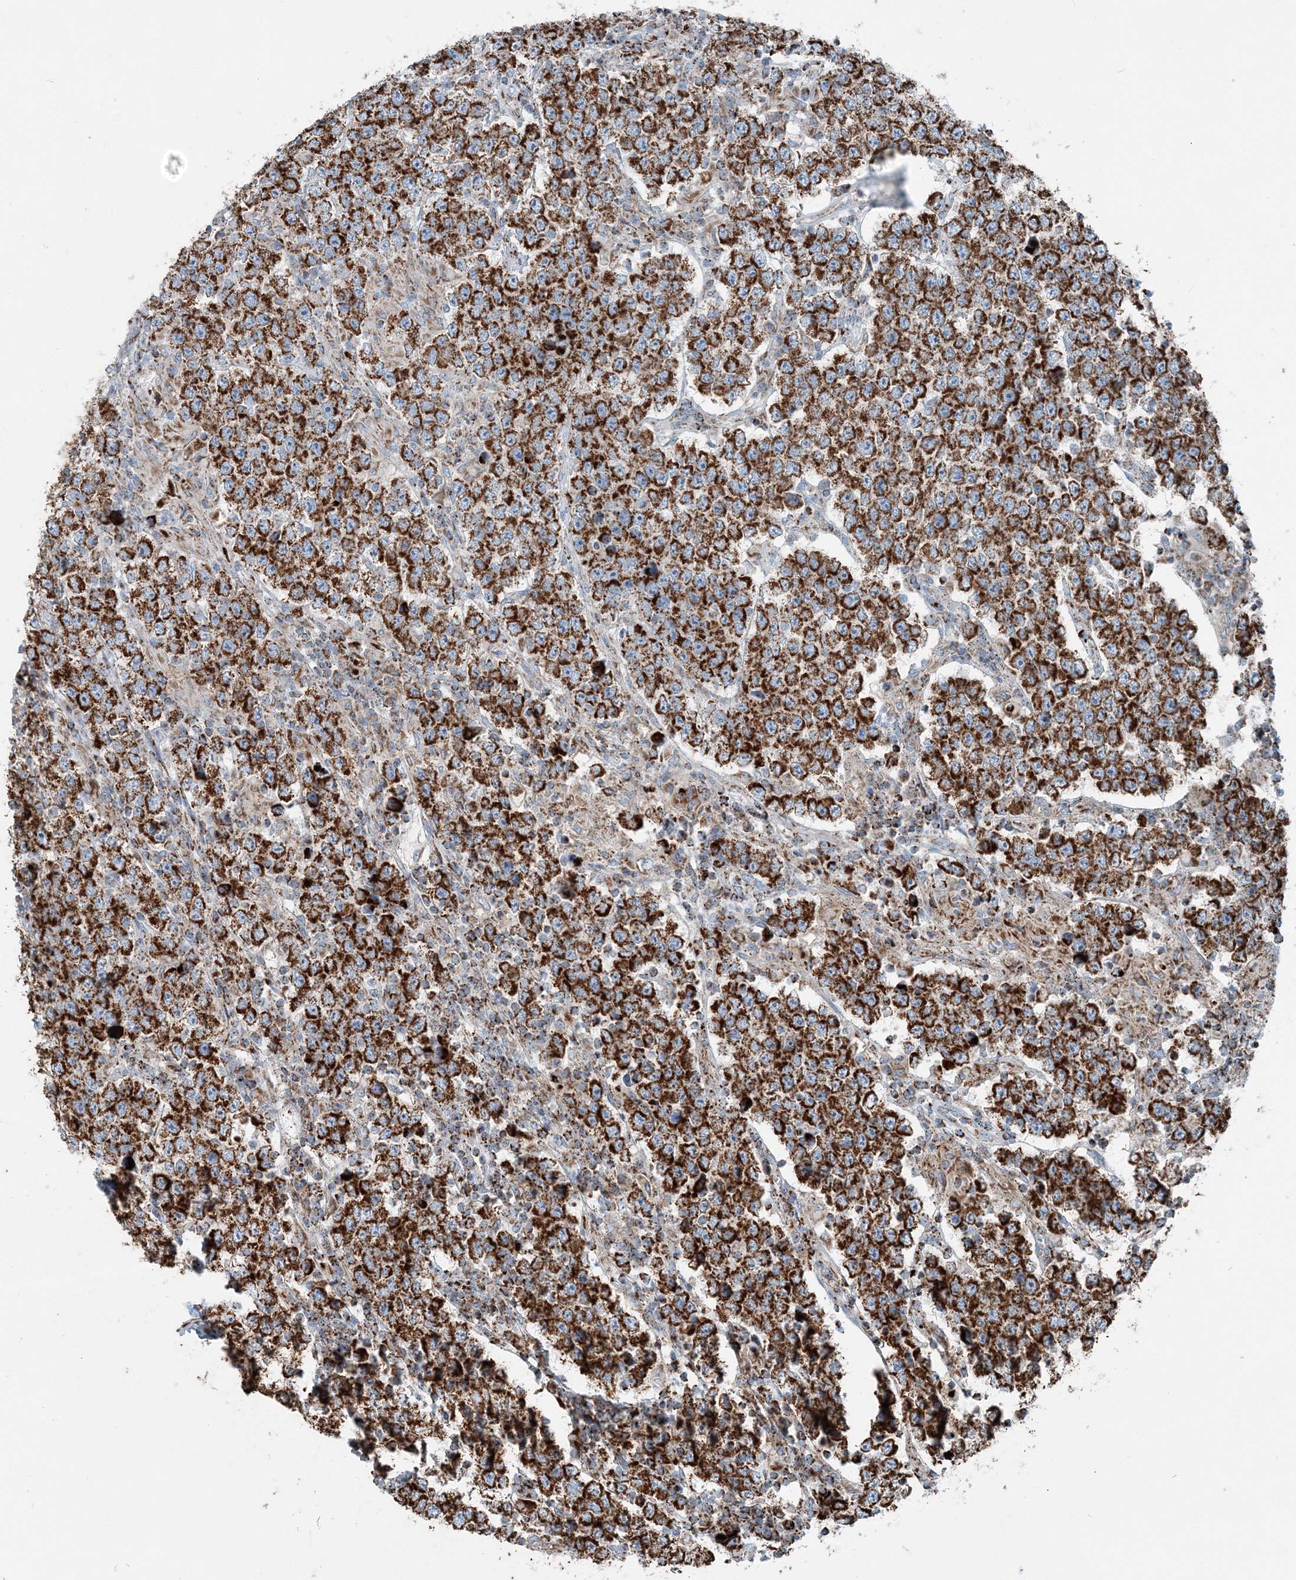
{"staining": {"intensity": "strong", "quantity": ">75%", "location": "cytoplasmic/membranous"}, "tissue": "testis cancer", "cell_type": "Tumor cells", "image_type": "cancer", "snomed": [{"axis": "morphology", "description": "Normal tissue, NOS"}, {"axis": "morphology", "description": "Urothelial carcinoma, High grade"}, {"axis": "morphology", "description": "Seminoma, NOS"}, {"axis": "morphology", "description": "Carcinoma, Embryonal, NOS"}, {"axis": "topography", "description": "Urinary bladder"}, {"axis": "topography", "description": "Testis"}], "caption": "Immunohistochemistry (IHC) (DAB) staining of human testis cancer (urothelial carcinoma (high-grade)) reveals strong cytoplasmic/membranous protein expression in about >75% of tumor cells. (brown staining indicates protein expression, while blue staining denotes nuclei).", "gene": "INTU", "patient": {"sex": "male", "age": 41}}